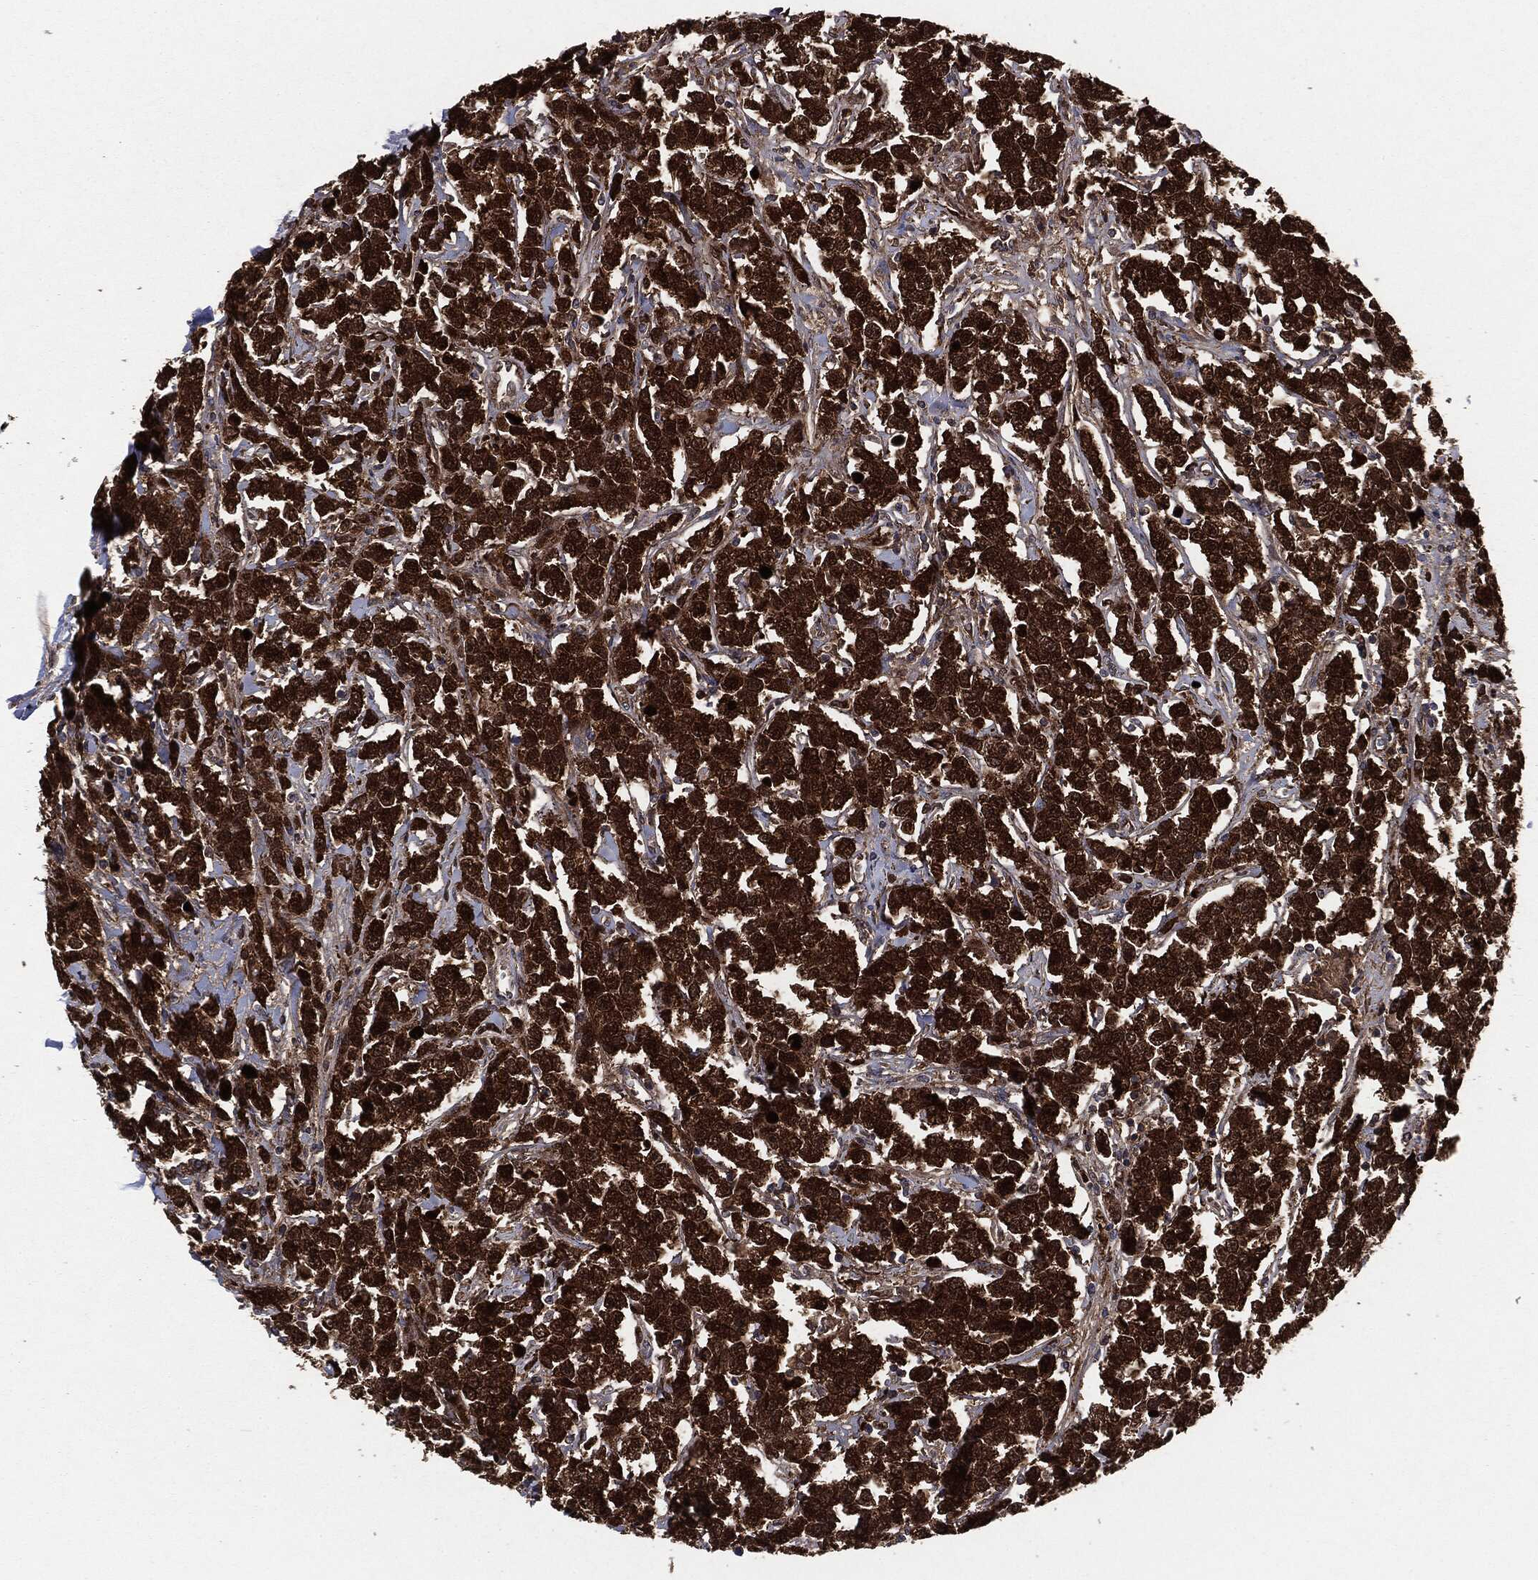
{"staining": {"intensity": "strong", "quantity": ">75%", "location": "cytoplasmic/membranous"}, "tissue": "testis cancer", "cell_type": "Tumor cells", "image_type": "cancer", "snomed": [{"axis": "morphology", "description": "Seminoma, NOS"}, {"axis": "topography", "description": "Testis"}], "caption": "An immunohistochemistry (IHC) micrograph of neoplastic tissue is shown. Protein staining in brown shows strong cytoplasmic/membranous positivity in seminoma (testis) within tumor cells.", "gene": "NME1", "patient": {"sex": "male", "age": 59}}